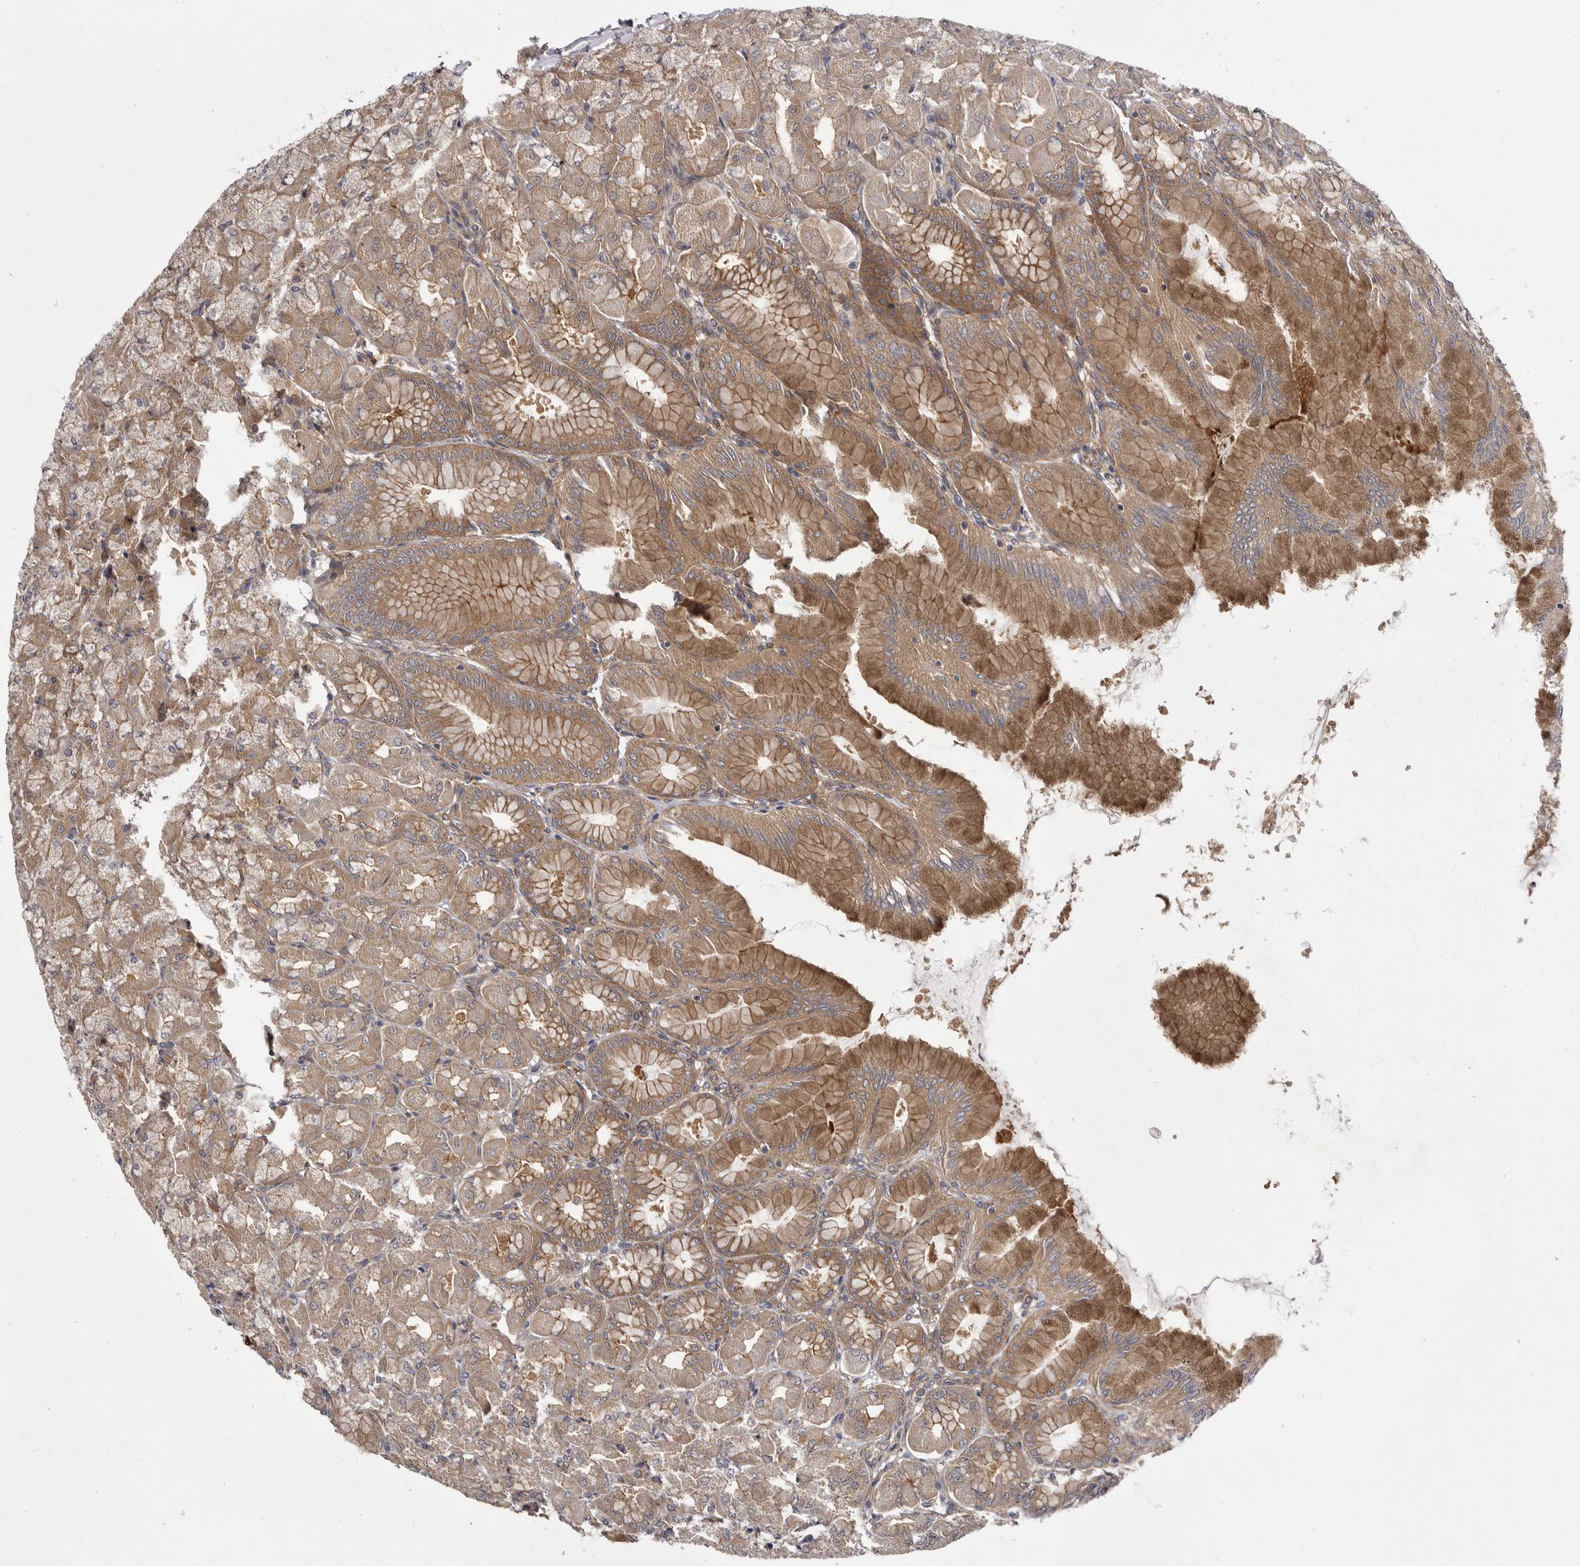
{"staining": {"intensity": "moderate", "quantity": ">75%", "location": "cytoplasmic/membranous"}, "tissue": "stomach", "cell_type": "Glandular cells", "image_type": "normal", "snomed": [{"axis": "morphology", "description": "Normal tissue, NOS"}, {"axis": "topography", "description": "Stomach, upper"}], "caption": "This is a micrograph of immunohistochemistry staining of benign stomach, which shows moderate positivity in the cytoplasmic/membranous of glandular cells.", "gene": "OSBPL9", "patient": {"sex": "female", "age": 56}}